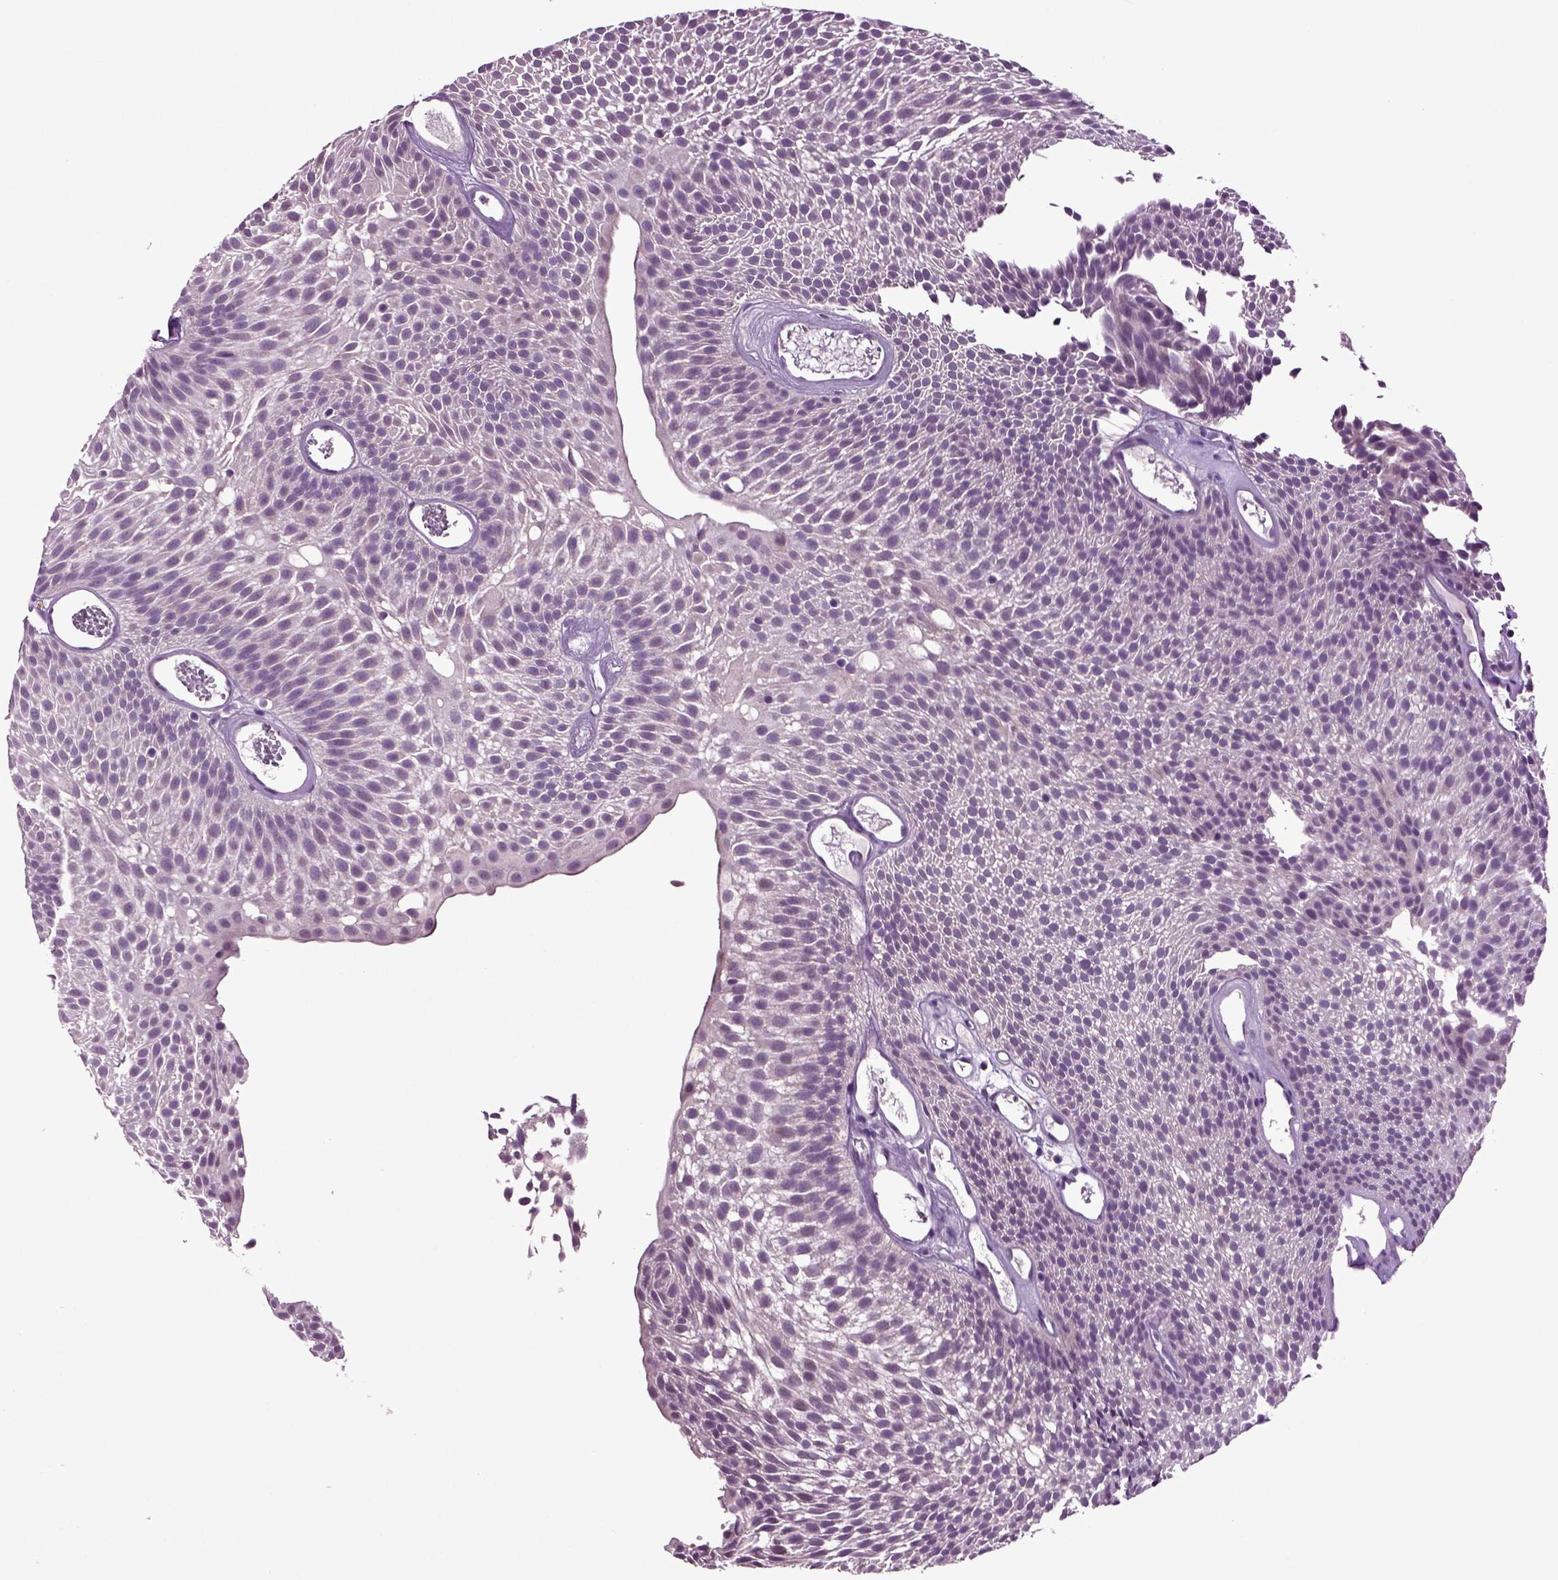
{"staining": {"intensity": "negative", "quantity": "none", "location": "none"}, "tissue": "urothelial cancer", "cell_type": "Tumor cells", "image_type": "cancer", "snomed": [{"axis": "morphology", "description": "Urothelial carcinoma, Low grade"}, {"axis": "topography", "description": "Urinary bladder"}], "caption": "An image of urothelial cancer stained for a protein demonstrates no brown staining in tumor cells.", "gene": "CRHR1", "patient": {"sex": "male", "age": 52}}